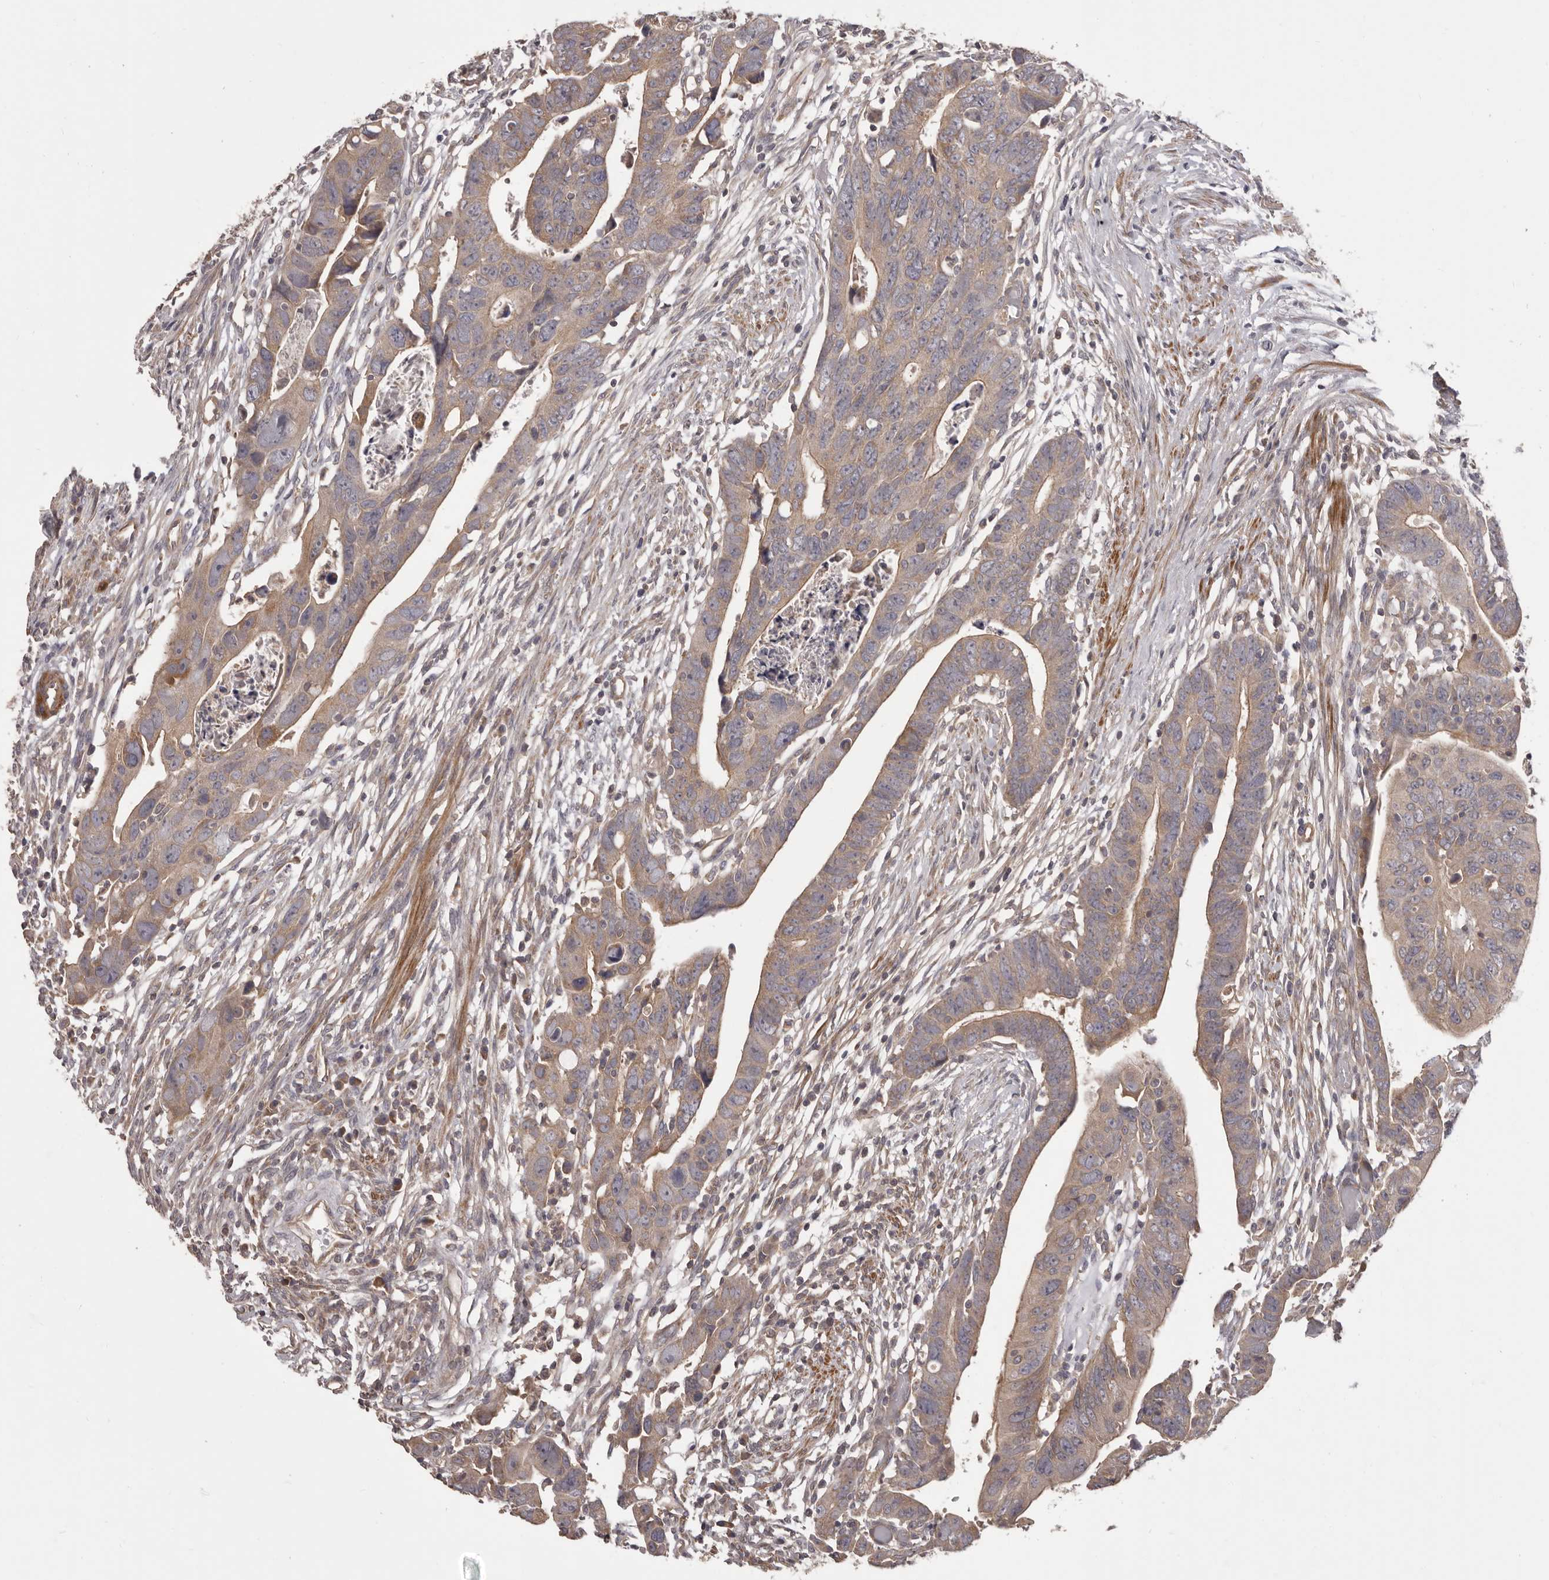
{"staining": {"intensity": "moderate", "quantity": ">75%", "location": "cytoplasmic/membranous"}, "tissue": "colorectal cancer", "cell_type": "Tumor cells", "image_type": "cancer", "snomed": [{"axis": "morphology", "description": "Adenocarcinoma, NOS"}, {"axis": "topography", "description": "Rectum"}], "caption": "The micrograph demonstrates a brown stain indicating the presence of a protein in the cytoplasmic/membranous of tumor cells in colorectal cancer.", "gene": "HRH1", "patient": {"sex": "female", "age": 65}}